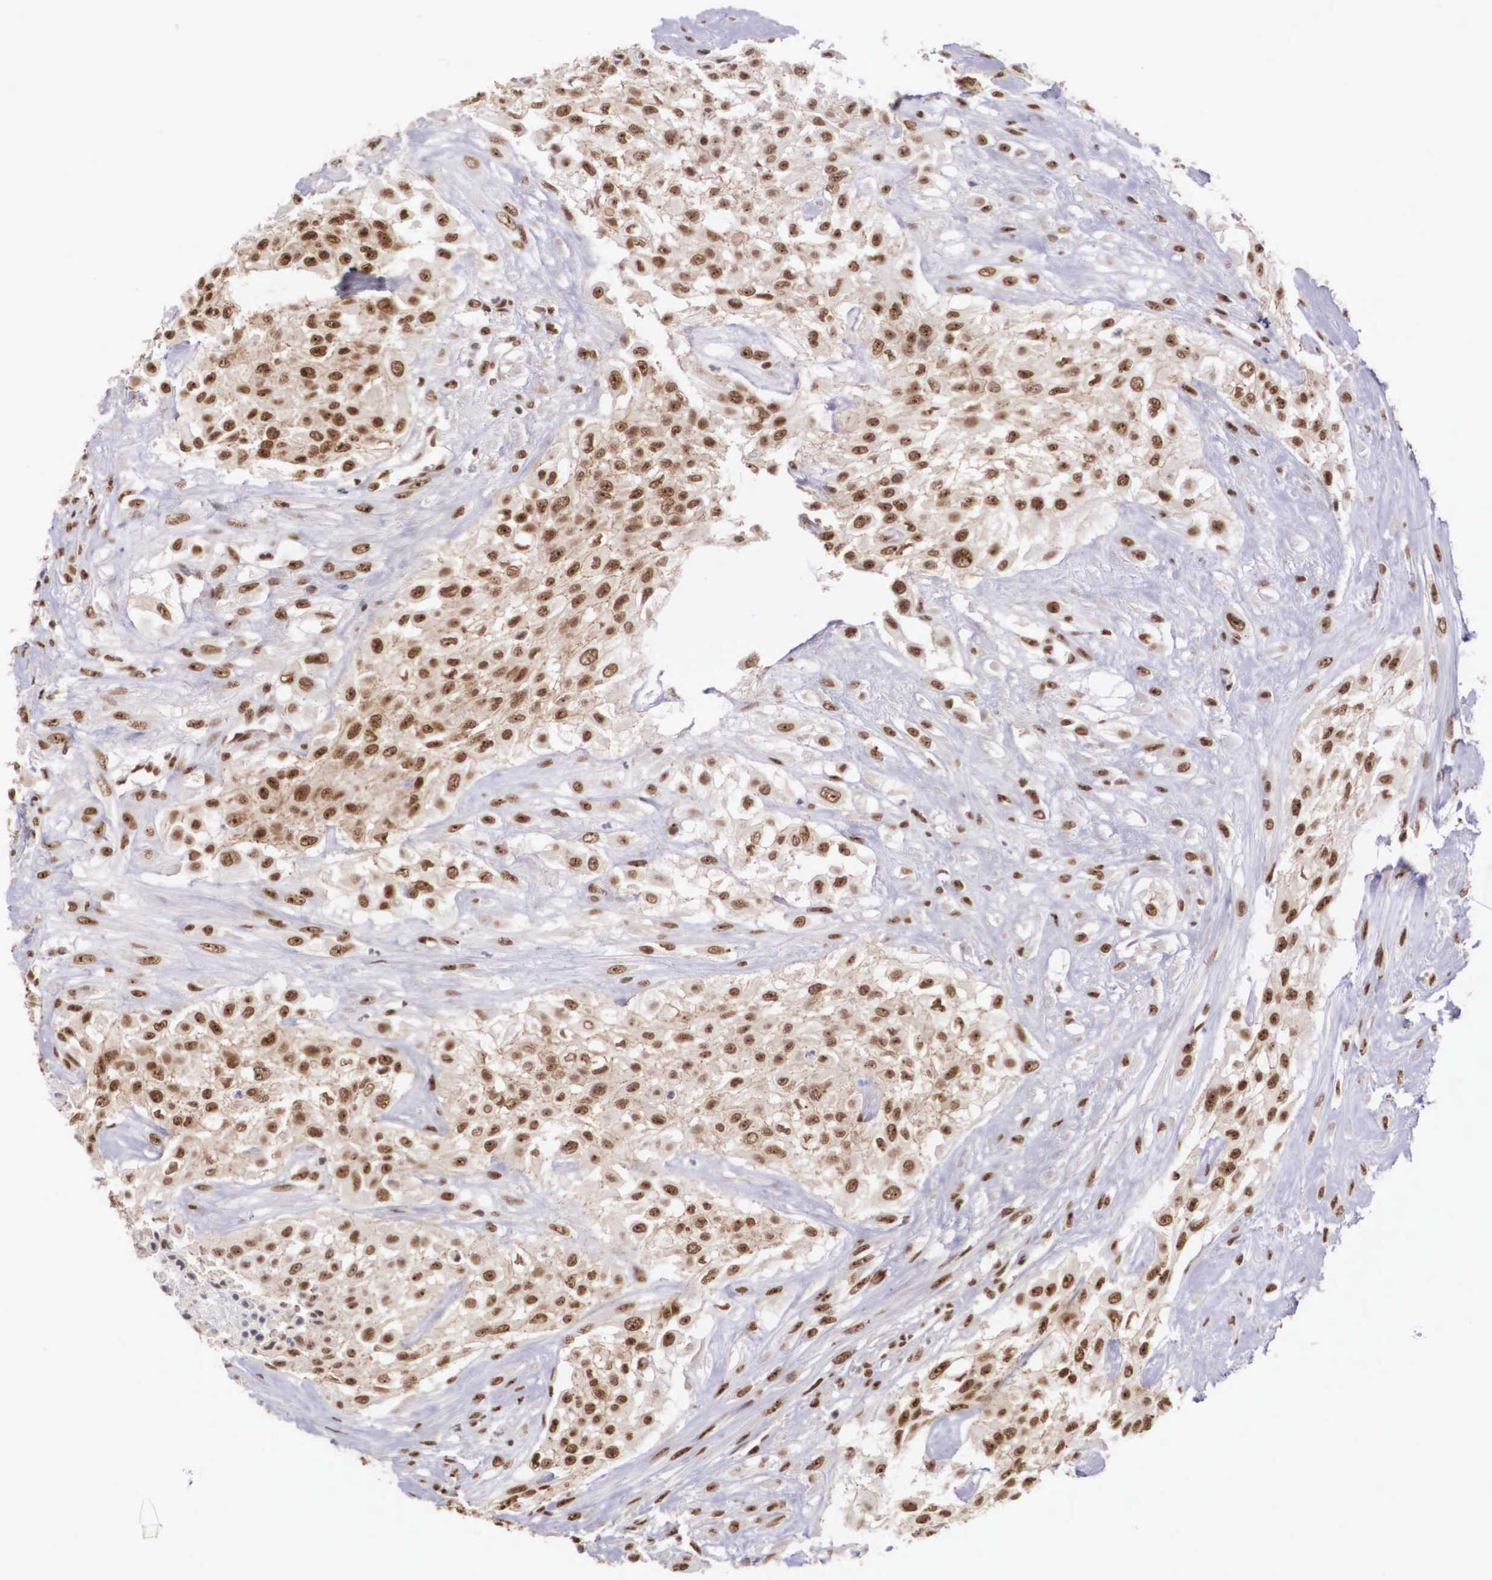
{"staining": {"intensity": "moderate", "quantity": ">75%", "location": "cytoplasmic/membranous,nuclear"}, "tissue": "urothelial cancer", "cell_type": "Tumor cells", "image_type": "cancer", "snomed": [{"axis": "morphology", "description": "Urothelial carcinoma, High grade"}, {"axis": "topography", "description": "Urinary bladder"}], "caption": "A medium amount of moderate cytoplasmic/membranous and nuclear positivity is identified in about >75% of tumor cells in urothelial cancer tissue.", "gene": "POLR2F", "patient": {"sex": "male", "age": 57}}